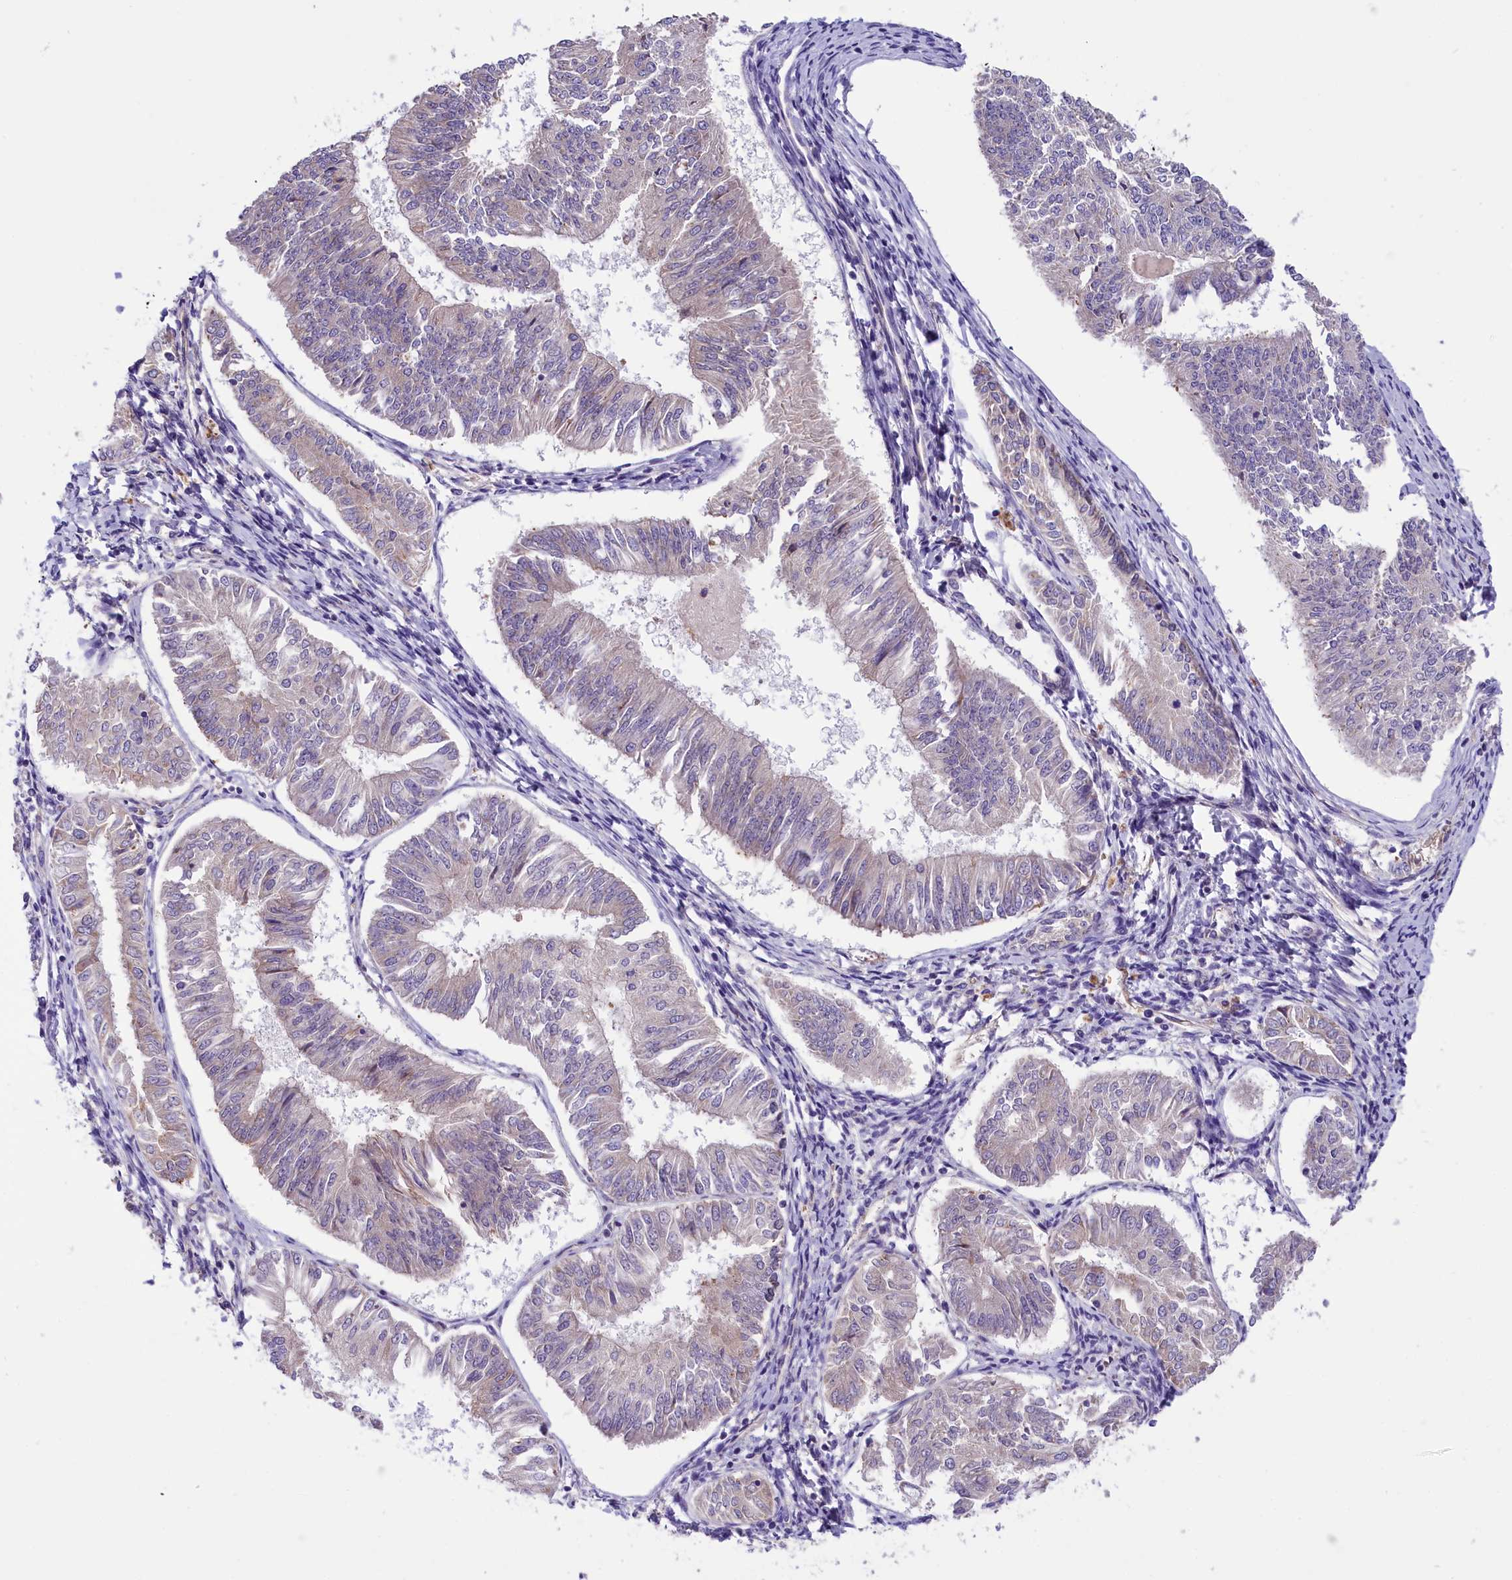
{"staining": {"intensity": "negative", "quantity": "none", "location": "none"}, "tissue": "endometrial cancer", "cell_type": "Tumor cells", "image_type": "cancer", "snomed": [{"axis": "morphology", "description": "Adenocarcinoma, NOS"}, {"axis": "topography", "description": "Endometrium"}], "caption": "This is a photomicrograph of immunohistochemistry (IHC) staining of endometrial cancer, which shows no staining in tumor cells.", "gene": "DNAJB9", "patient": {"sex": "female", "age": 58}}